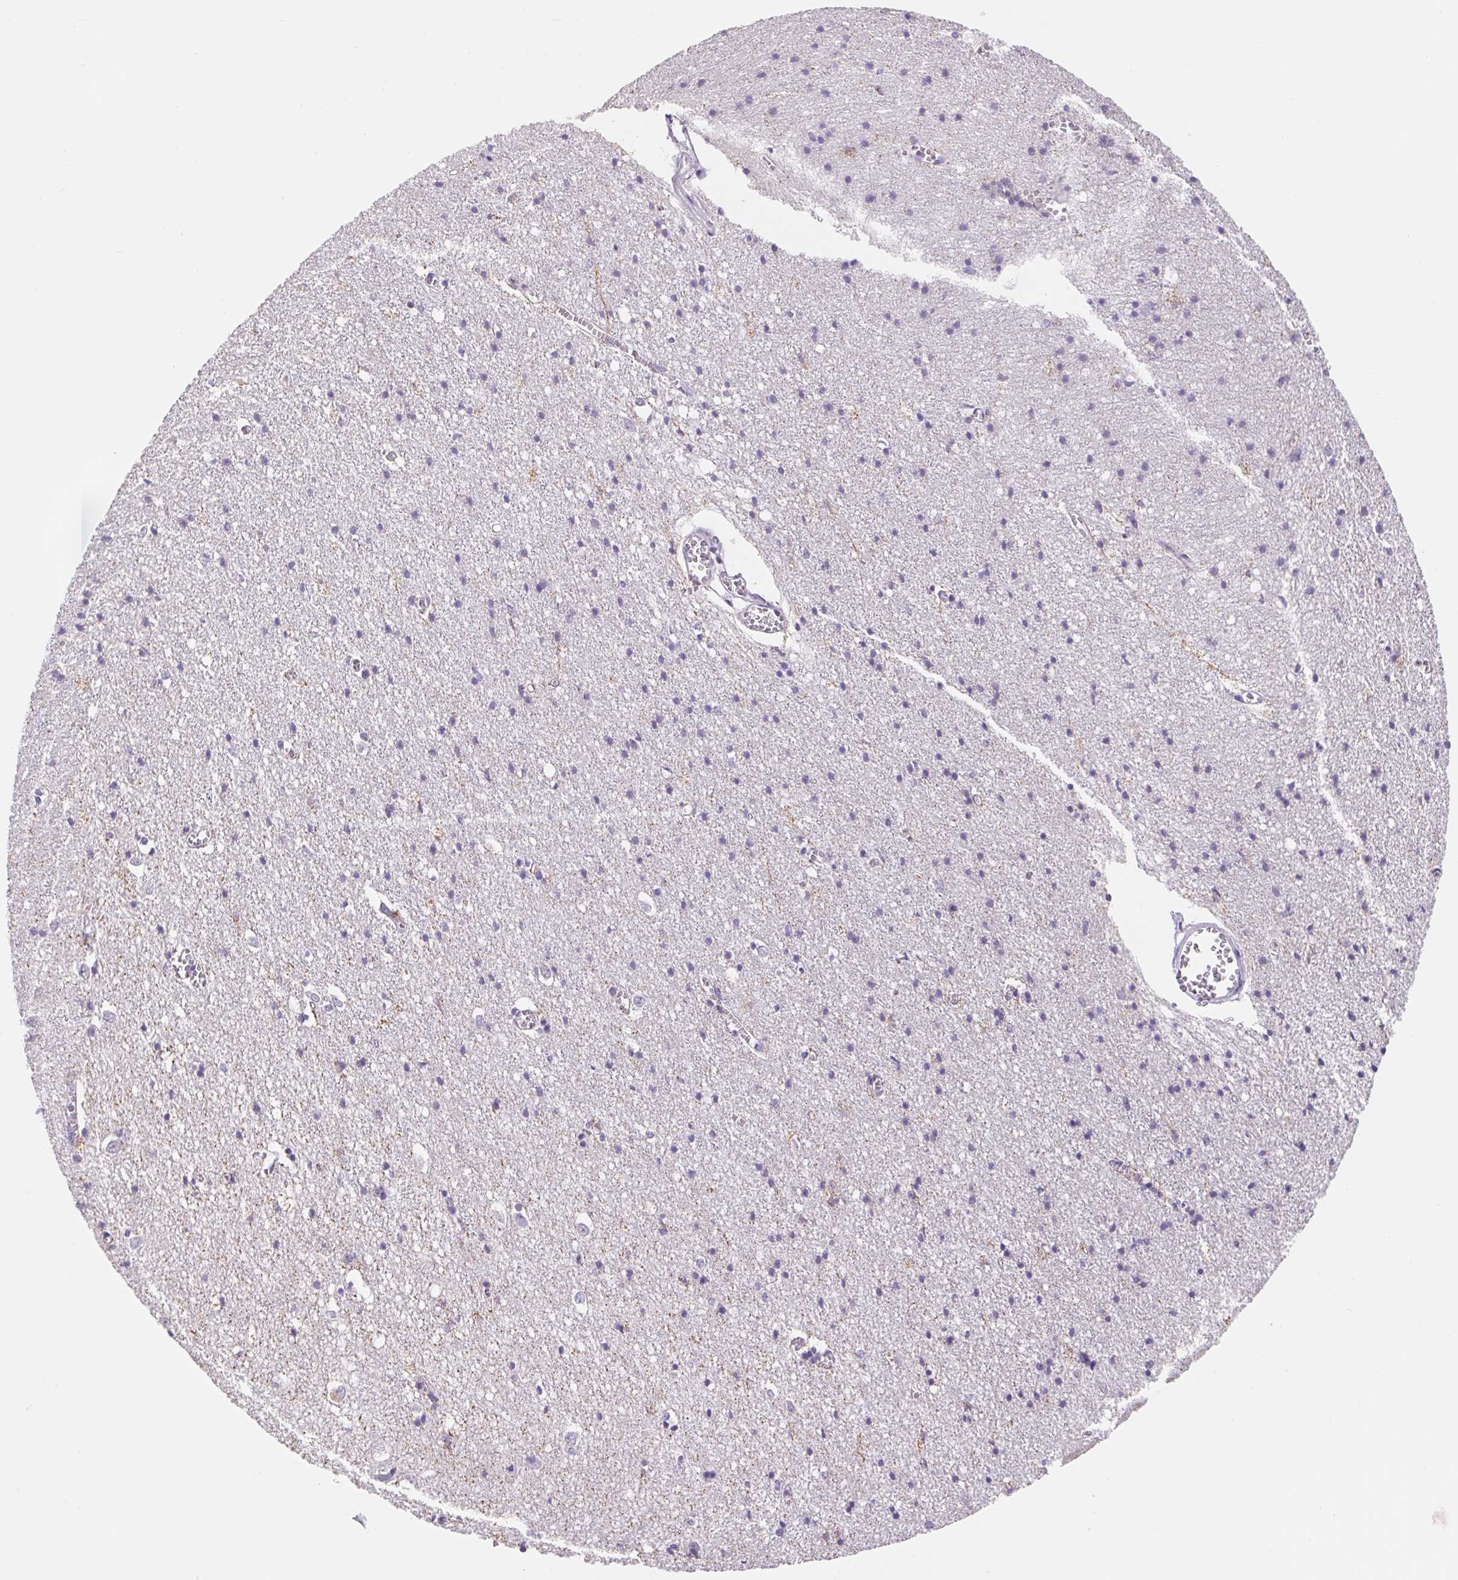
{"staining": {"intensity": "negative", "quantity": "none", "location": "none"}, "tissue": "cerebral cortex", "cell_type": "Endothelial cells", "image_type": "normal", "snomed": [{"axis": "morphology", "description": "Normal tissue, NOS"}, {"axis": "topography", "description": "Cerebral cortex"}], "caption": "Immunohistochemical staining of normal human cerebral cortex displays no significant expression in endothelial cells. (Brightfield microscopy of DAB (3,3'-diaminobenzidine) immunohistochemistry (IHC) at high magnification).", "gene": "FKBP6", "patient": {"sex": "male", "age": 70}}